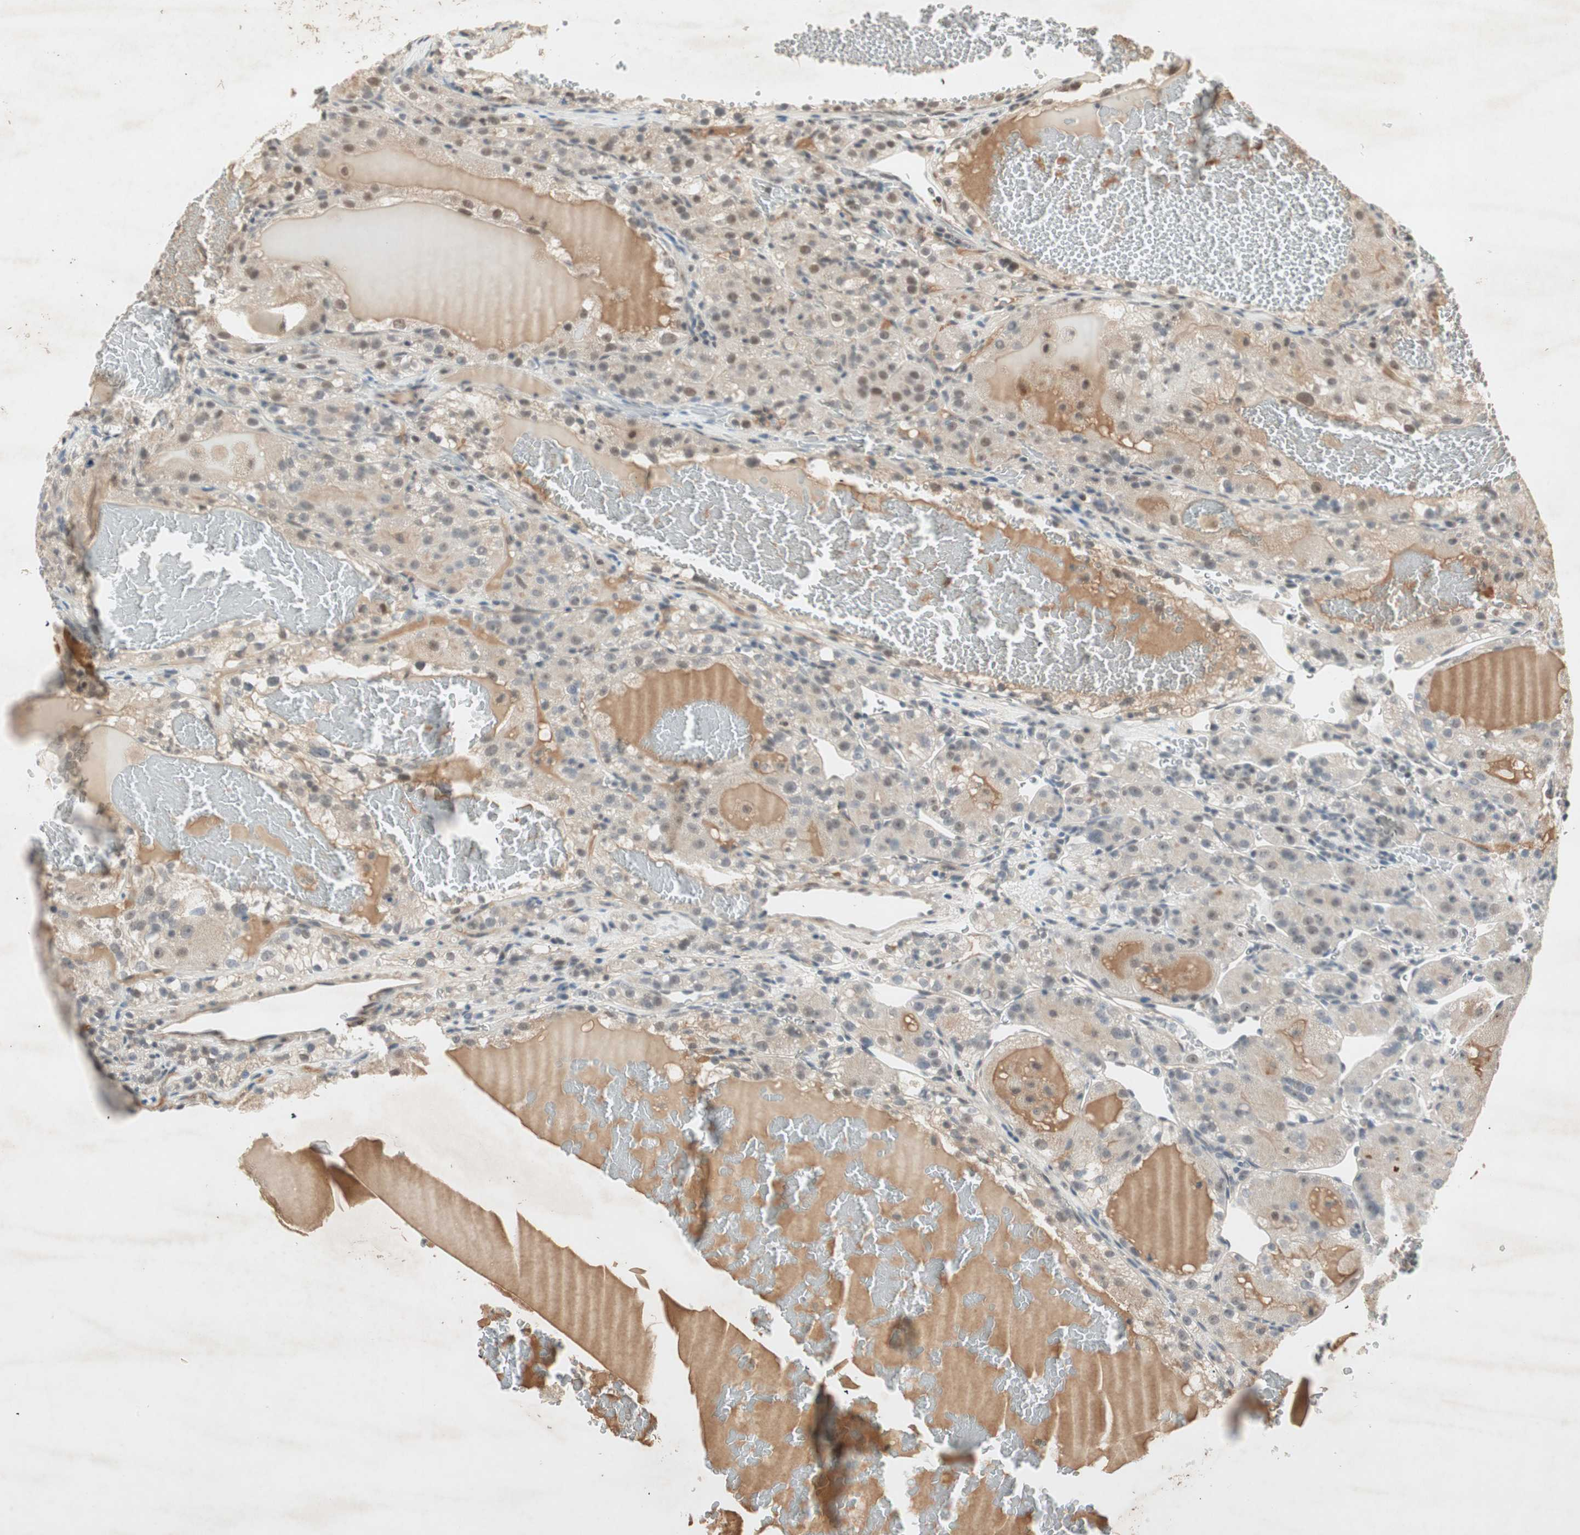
{"staining": {"intensity": "moderate", "quantity": "<25%", "location": "nuclear"}, "tissue": "renal cancer", "cell_type": "Tumor cells", "image_type": "cancer", "snomed": [{"axis": "morphology", "description": "Normal tissue, NOS"}, {"axis": "morphology", "description": "Adenocarcinoma, NOS"}, {"axis": "topography", "description": "Kidney"}], "caption": "About <25% of tumor cells in human renal cancer display moderate nuclear protein expression as visualized by brown immunohistochemical staining.", "gene": "RNGTT", "patient": {"sex": "male", "age": 61}}